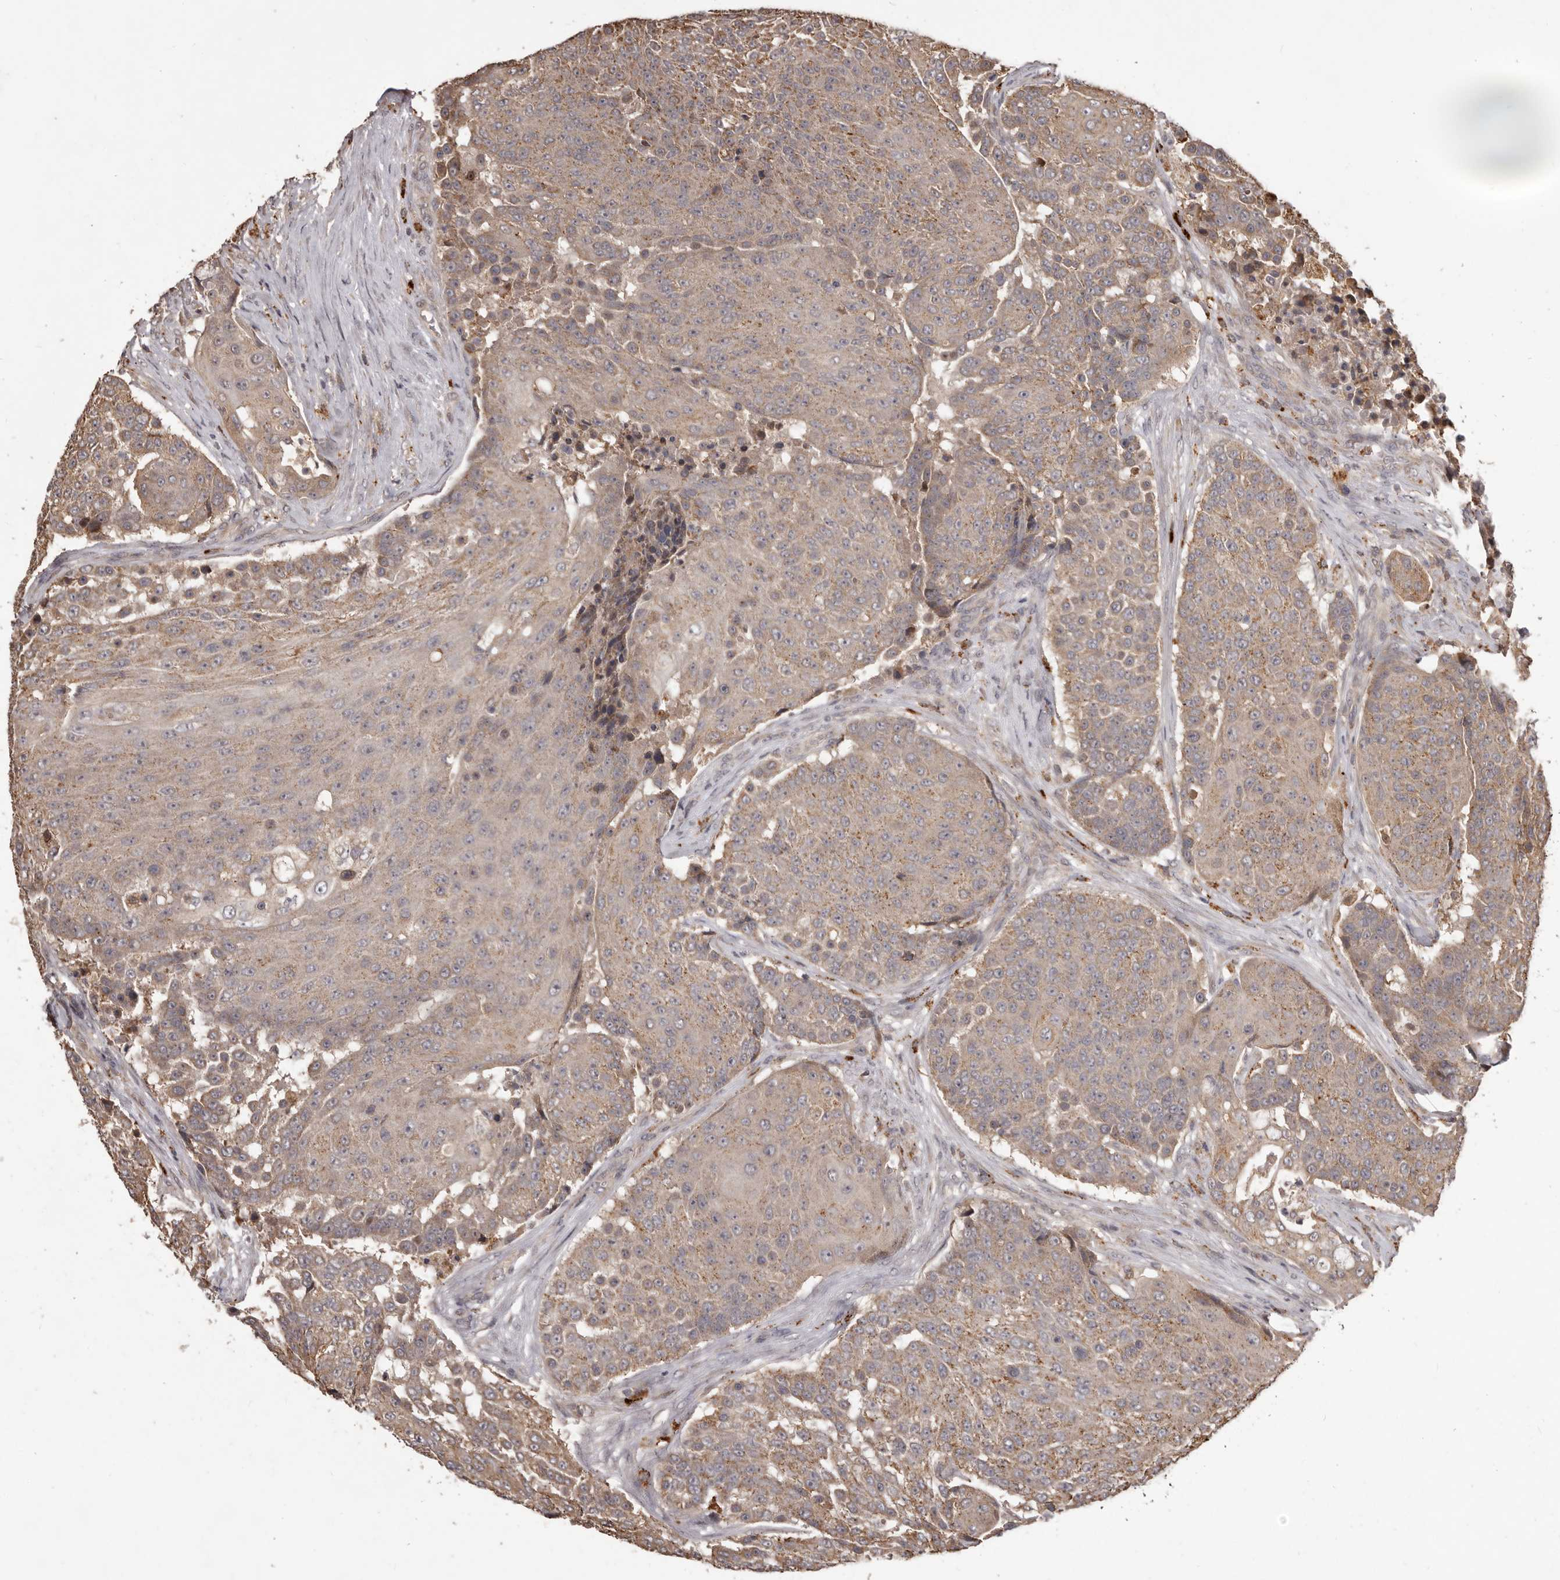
{"staining": {"intensity": "moderate", "quantity": ">75%", "location": "cytoplasmic/membranous,nuclear"}, "tissue": "urothelial cancer", "cell_type": "Tumor cells", "image_type": "cancer", "snomed": [{"axis": "morphology", "description": "Urothelial carcinoma, High grade"}, {"axis": "topography", "description": "Urinary bladder"}], "caption": "Immunohistochemical staining of urothelial cancer exhibits medium levels of moderate cytoplasmic/membranous and nuclear positivity in about >75% of tumor cells.", "gene": "MTO1", "patient": {"sex": "female", "age": 63}}